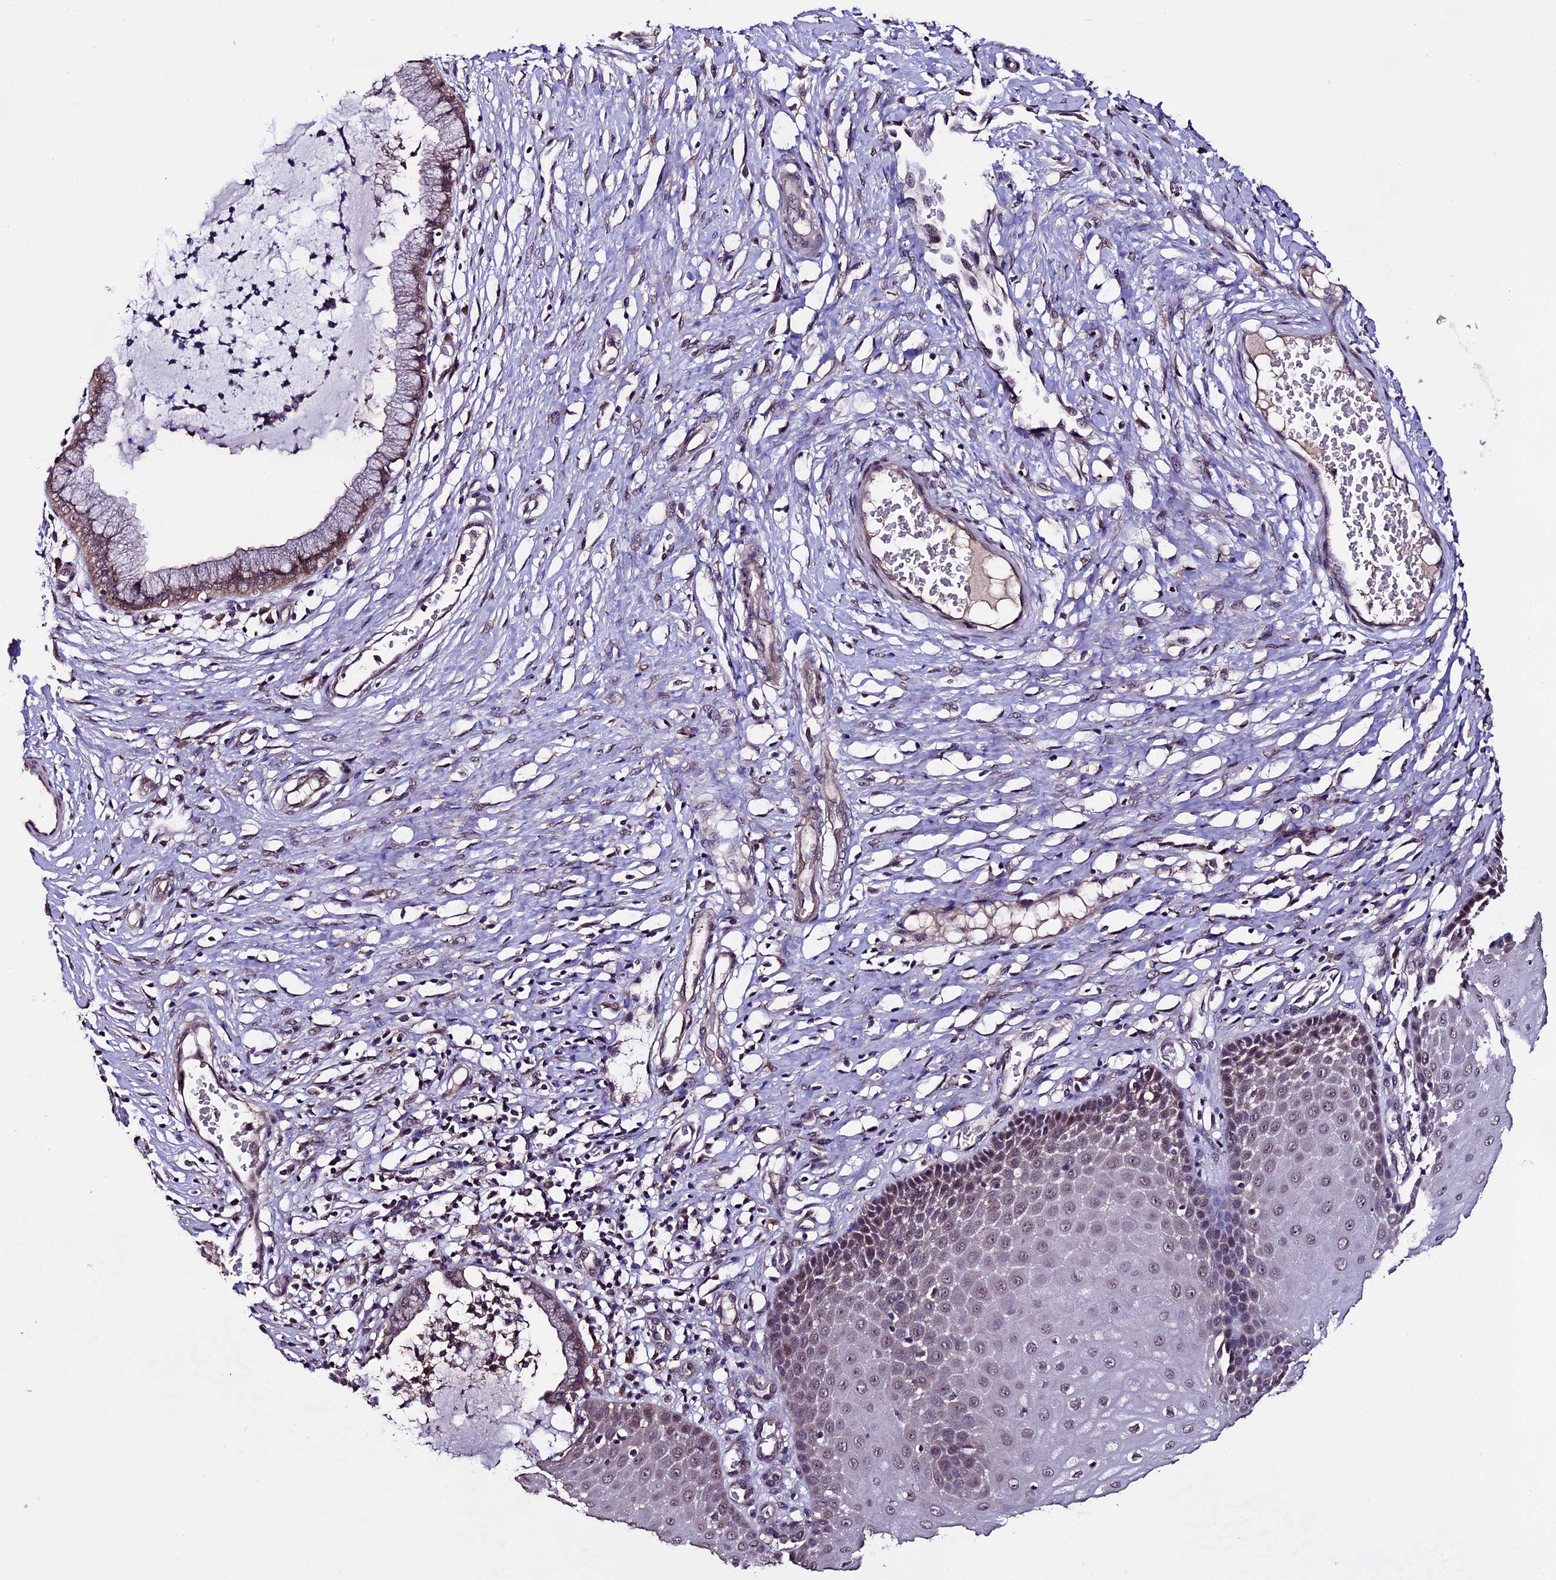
{"staining": {"intensity": "negative", "quantity": "none", "location": "none"}, "tissue": "cervix", "cell_type": "Glandular cells", "image_type": "normal", "snomed": [{"axis": "morphology", "description": "Normal tissue, NOS"}, {"axis": "topography", "description": "Cervix"}], "caption": "A histopathology image of cervix stained for a protein demonstrates no brown staining in glandular cells.", "gene": "DIS3L", "patient": {"sex": "female", "age": 55}}